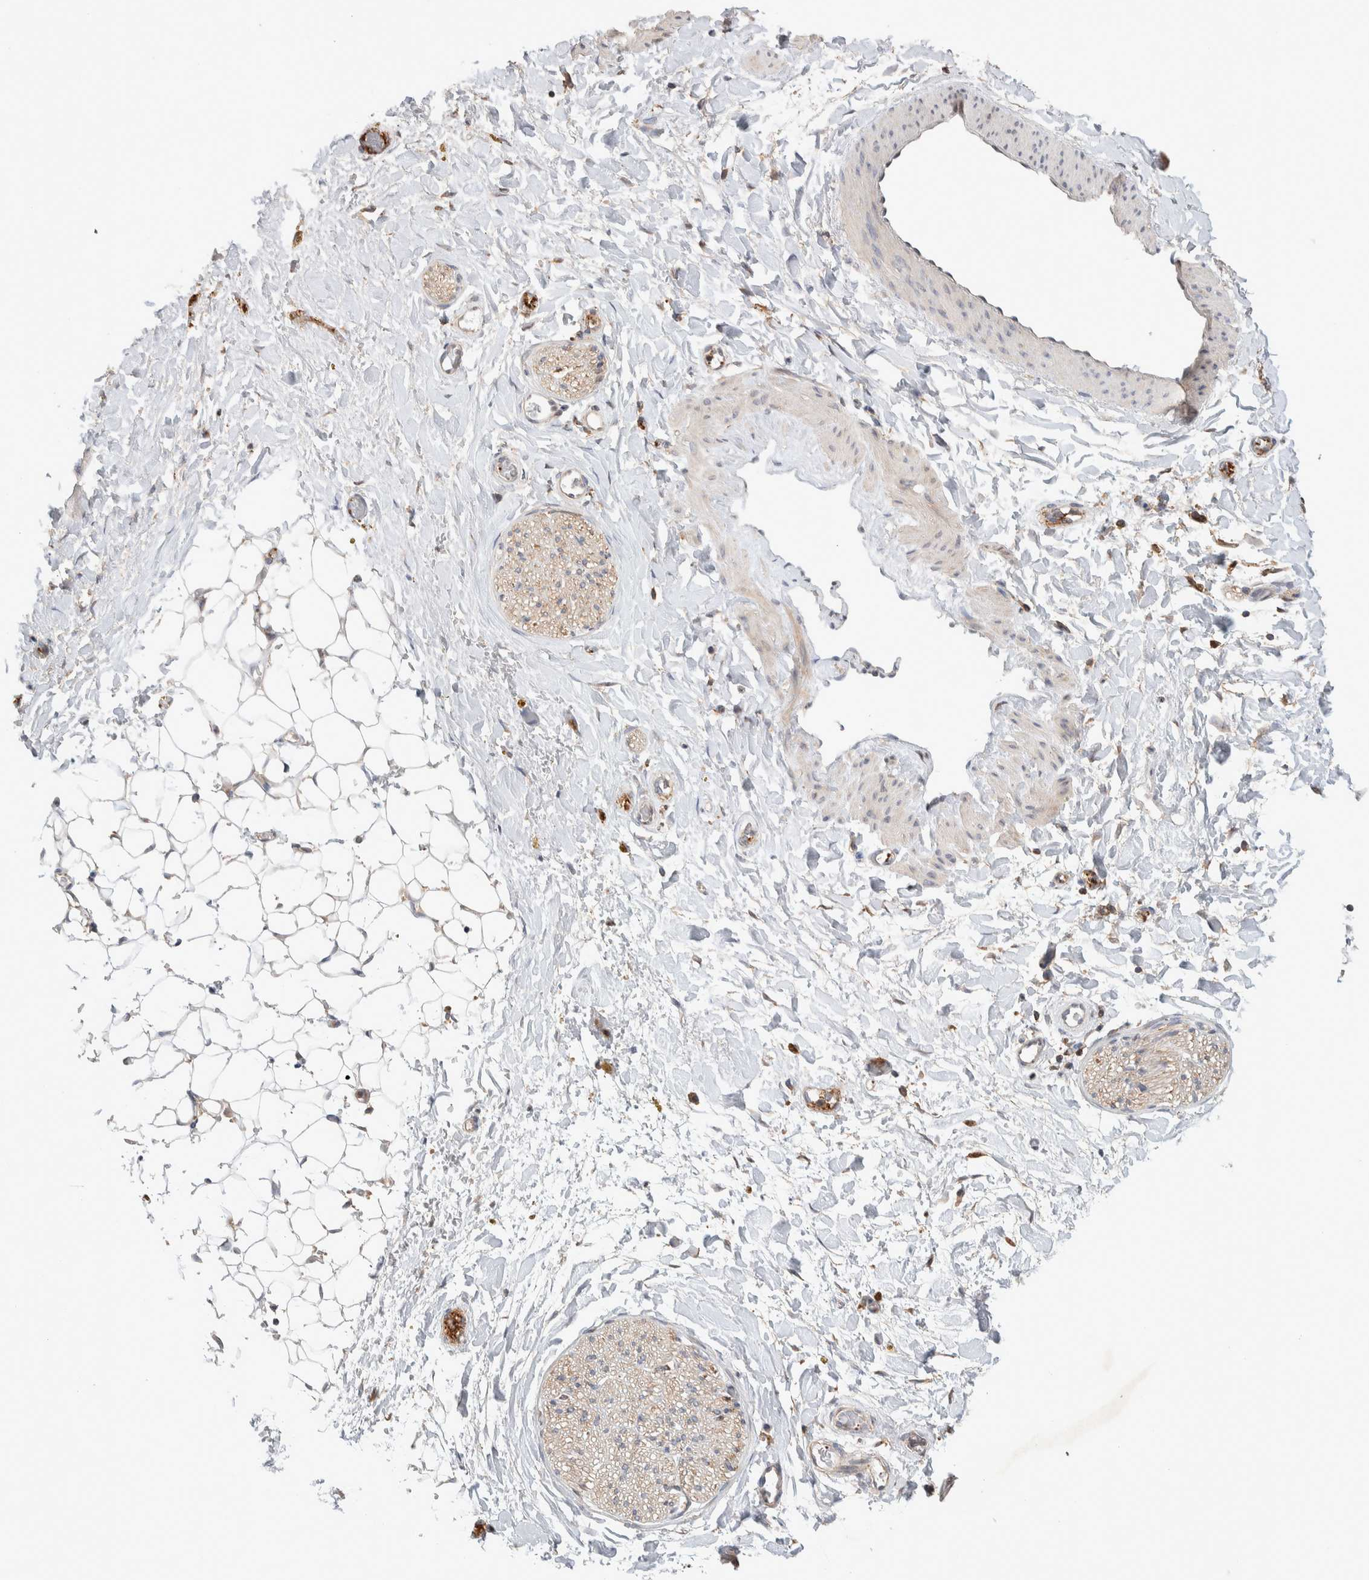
{"staining": {"intensity": "weak", "quantity": "25%-75%", "location": "cytoplasmic/membranous"}, "tissue": "adipose tissue", "cell_type": "Adipocytes", "image_type": "normal", "snomed": [{"axis": "morphology", "description": "Normal tissue, NOS"}, {"axis": "topography", "description": "Kidney"}, {"axis": "topography", "description": "Peripheral nerve tissue"}], "caption": "High-magnification brightfield microscopy of benign adipose tissue stained with DAB (3,3'-diaminobenzidine) (brown) and counterstained with hematoxylin (blue). adipocytes exhibit weak cytoplasmic/membranous positivity is appreciated in approximately25%-75% of cells.", "gene": "DEPTOR", "patient": {"sex": "male", "age": 7}}